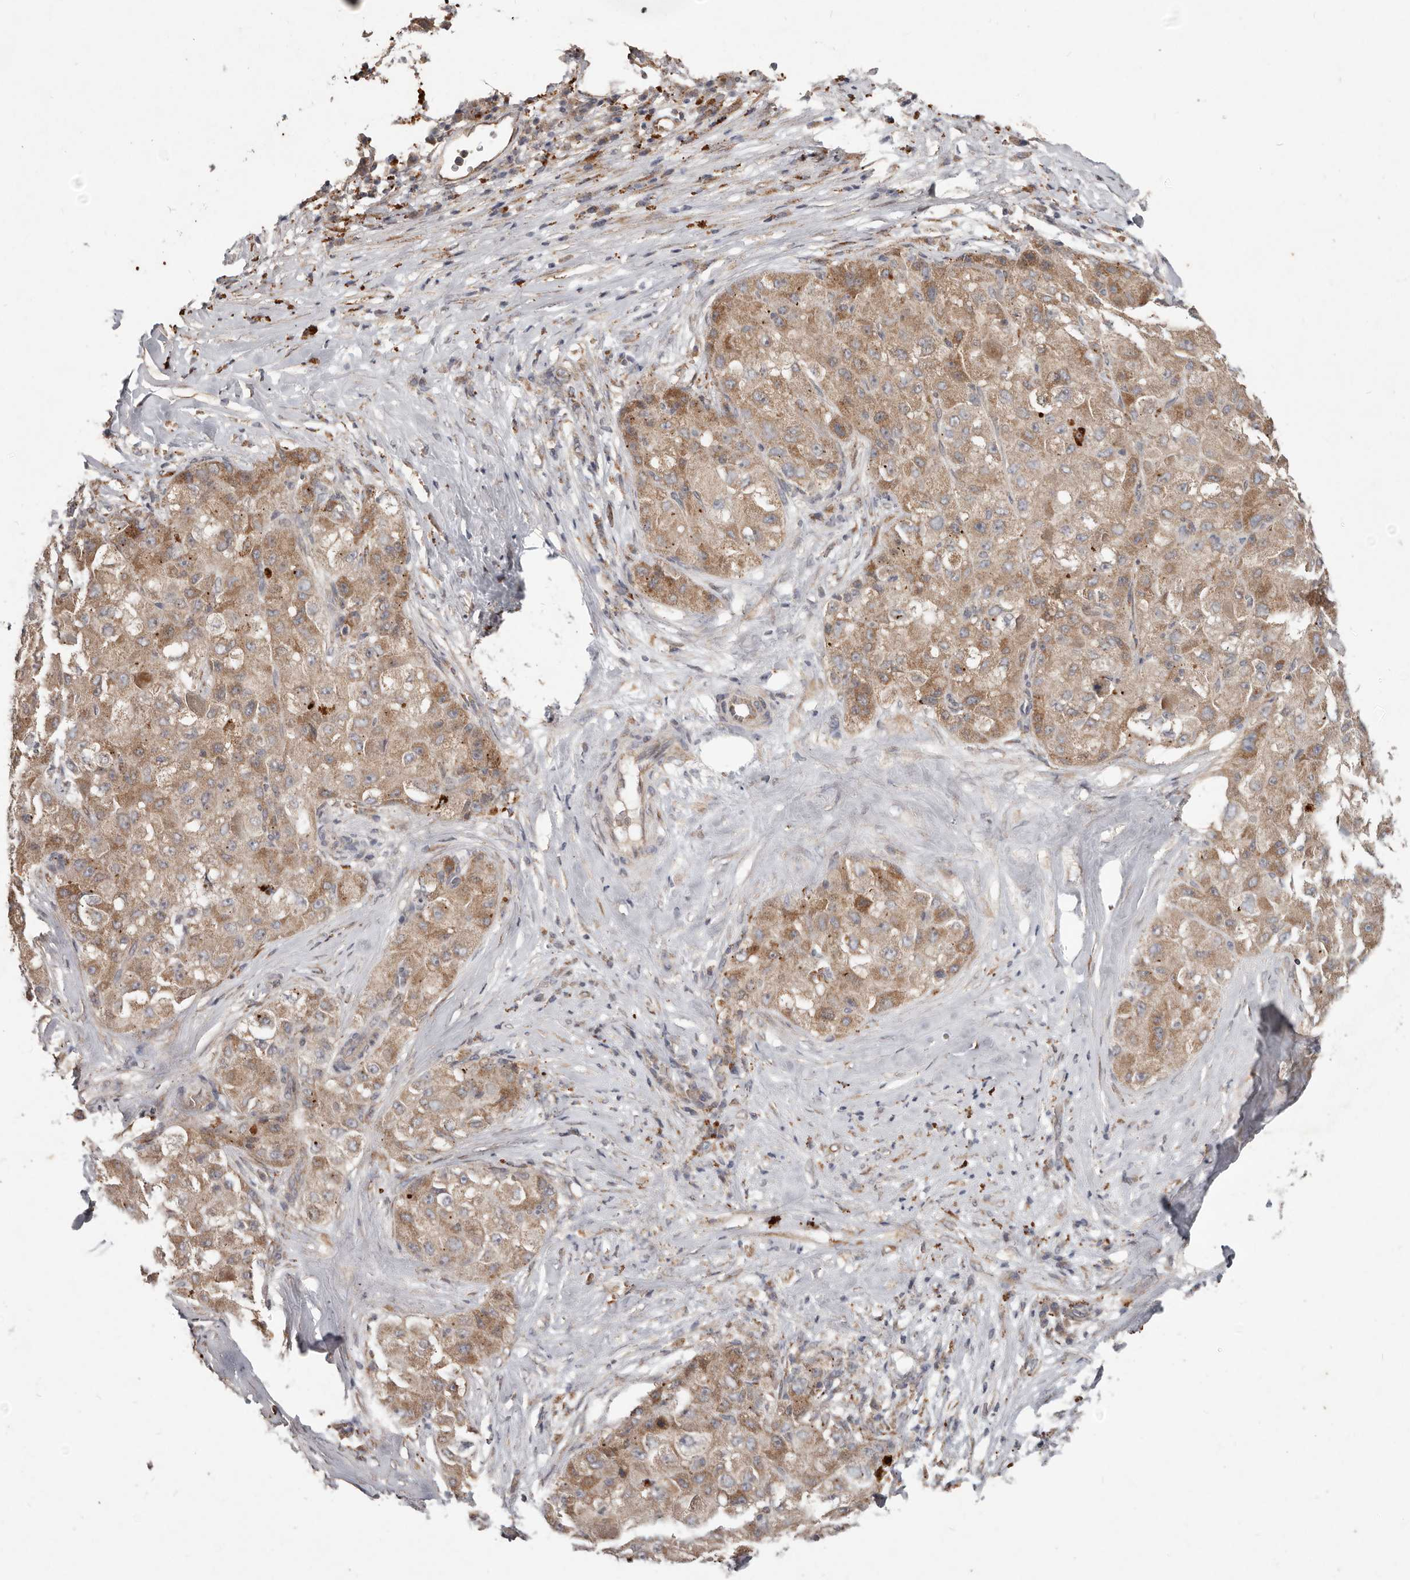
{"staining": {"intensity": "moderate", "quantity": ">75%", "location": "cytoplasmic/membranous"}, "tissue": "liver cancer", "cell_type": "Tumor cells", "image_type": "cancer", "snomed": [{"axis": "morphology", "description": "Carcinoma, Hepatocellular, NOS"}, {"axis": "topography", "description": "Liver"}], "caption": "Tumor cells exhibit moderate cytoplasmic/membranous positivity in about >75% of cells in liver hepatocellular carcinoma.", "gene": "PLOD2", "patient": {"sex": "male", "age": 80}}